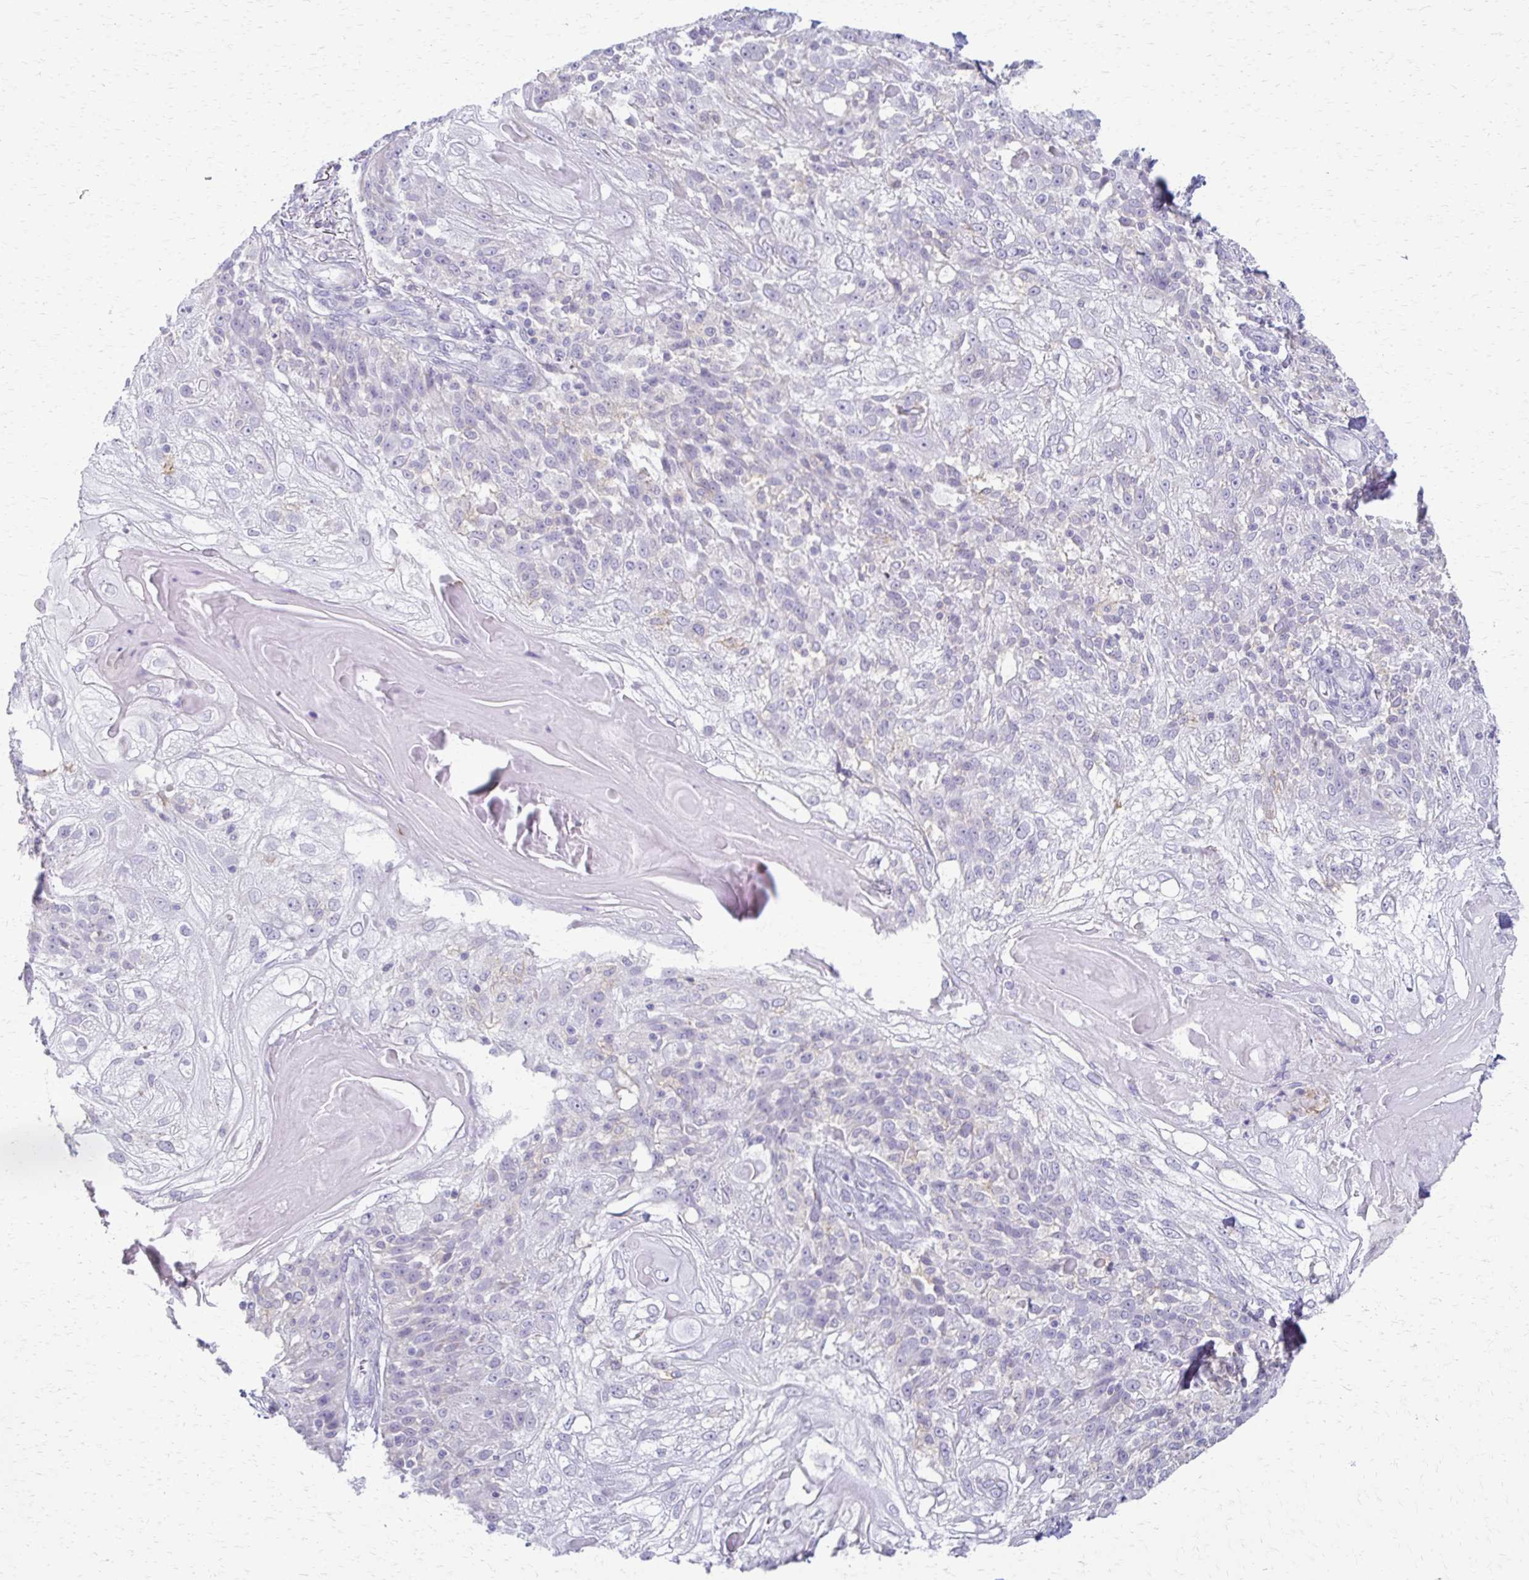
{"staining": {"intensity": "negative", "quantity": "none", "location": "none"}, "tissue": "skin cancer", "cell_type": "Tumor cells", "image_type": "cancer", "snomed": [{"axis": "morphology", "description": "Normal tissue, NOS"}, {"axis": "morphology", "description": "Squamous cell carcinoma, NOS"}, {"axis": "topography", "description": "Skin"}], "caption": "Immunohistochemistry (IHC) histopathology image of skin cancer (squamous cell carcinoma) stained for a protein (brown), which shows no positivity in tumor cells.", "gene": "FCGR2B", "patient": {"sex": "female", "age": 83}}